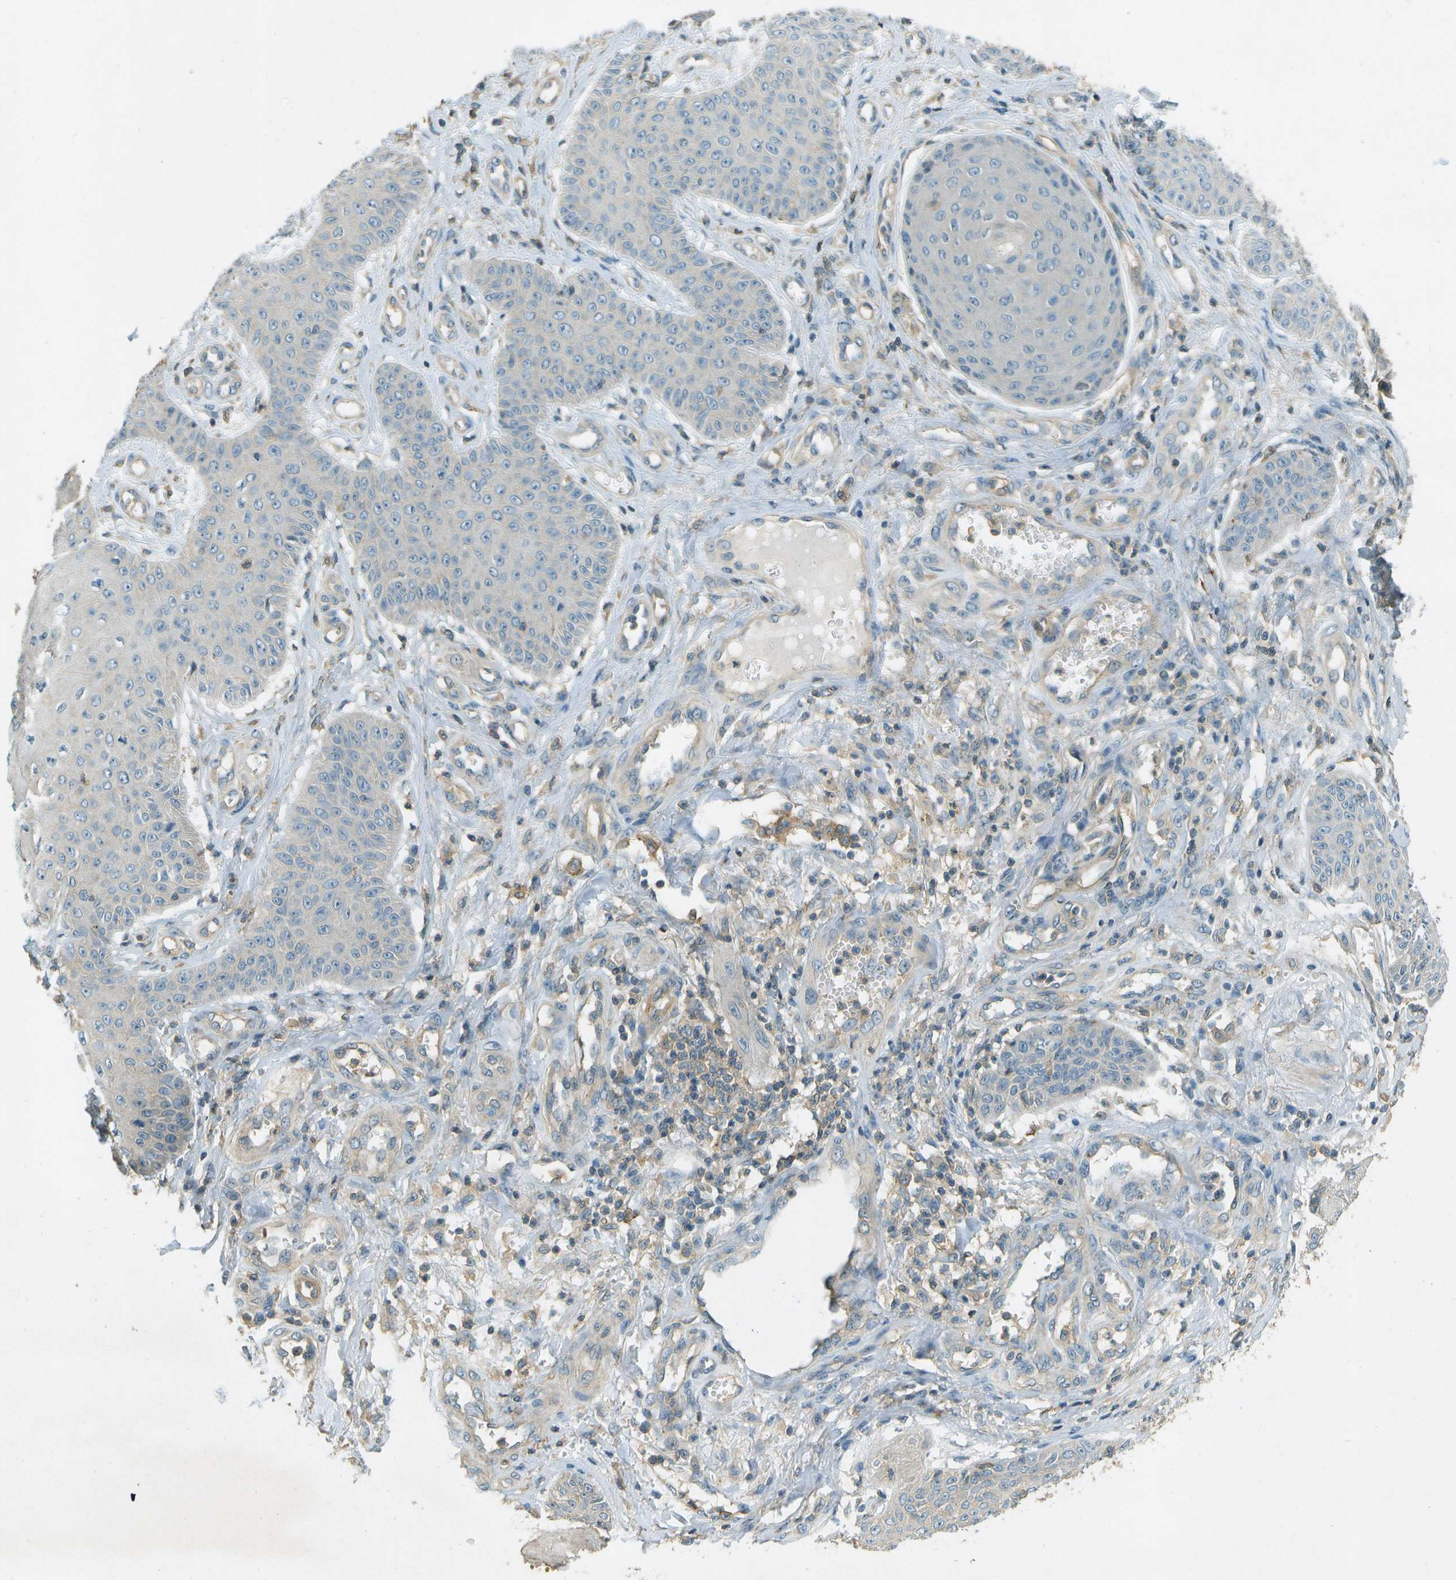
{"staining": {"intensity": "negative", "quantity": "none", "location": "none"}, "tissue": "skin cancer", "cell_type": "Tumor cells", "image_type": "cancer", "snomed": [{"axis": "morphology", "description": "Squamous cell carcinoma, NOS"}, {"axis": "topography", "description": "Skin"}], "caption": "Immunohistochemistry image of skin cancer stained for a protein (brown), which displays no staining in tumor cells. Nuclei are stained in blue.", "gene": "NUDT4", "patient": {"sex": "male", "age": 74}}